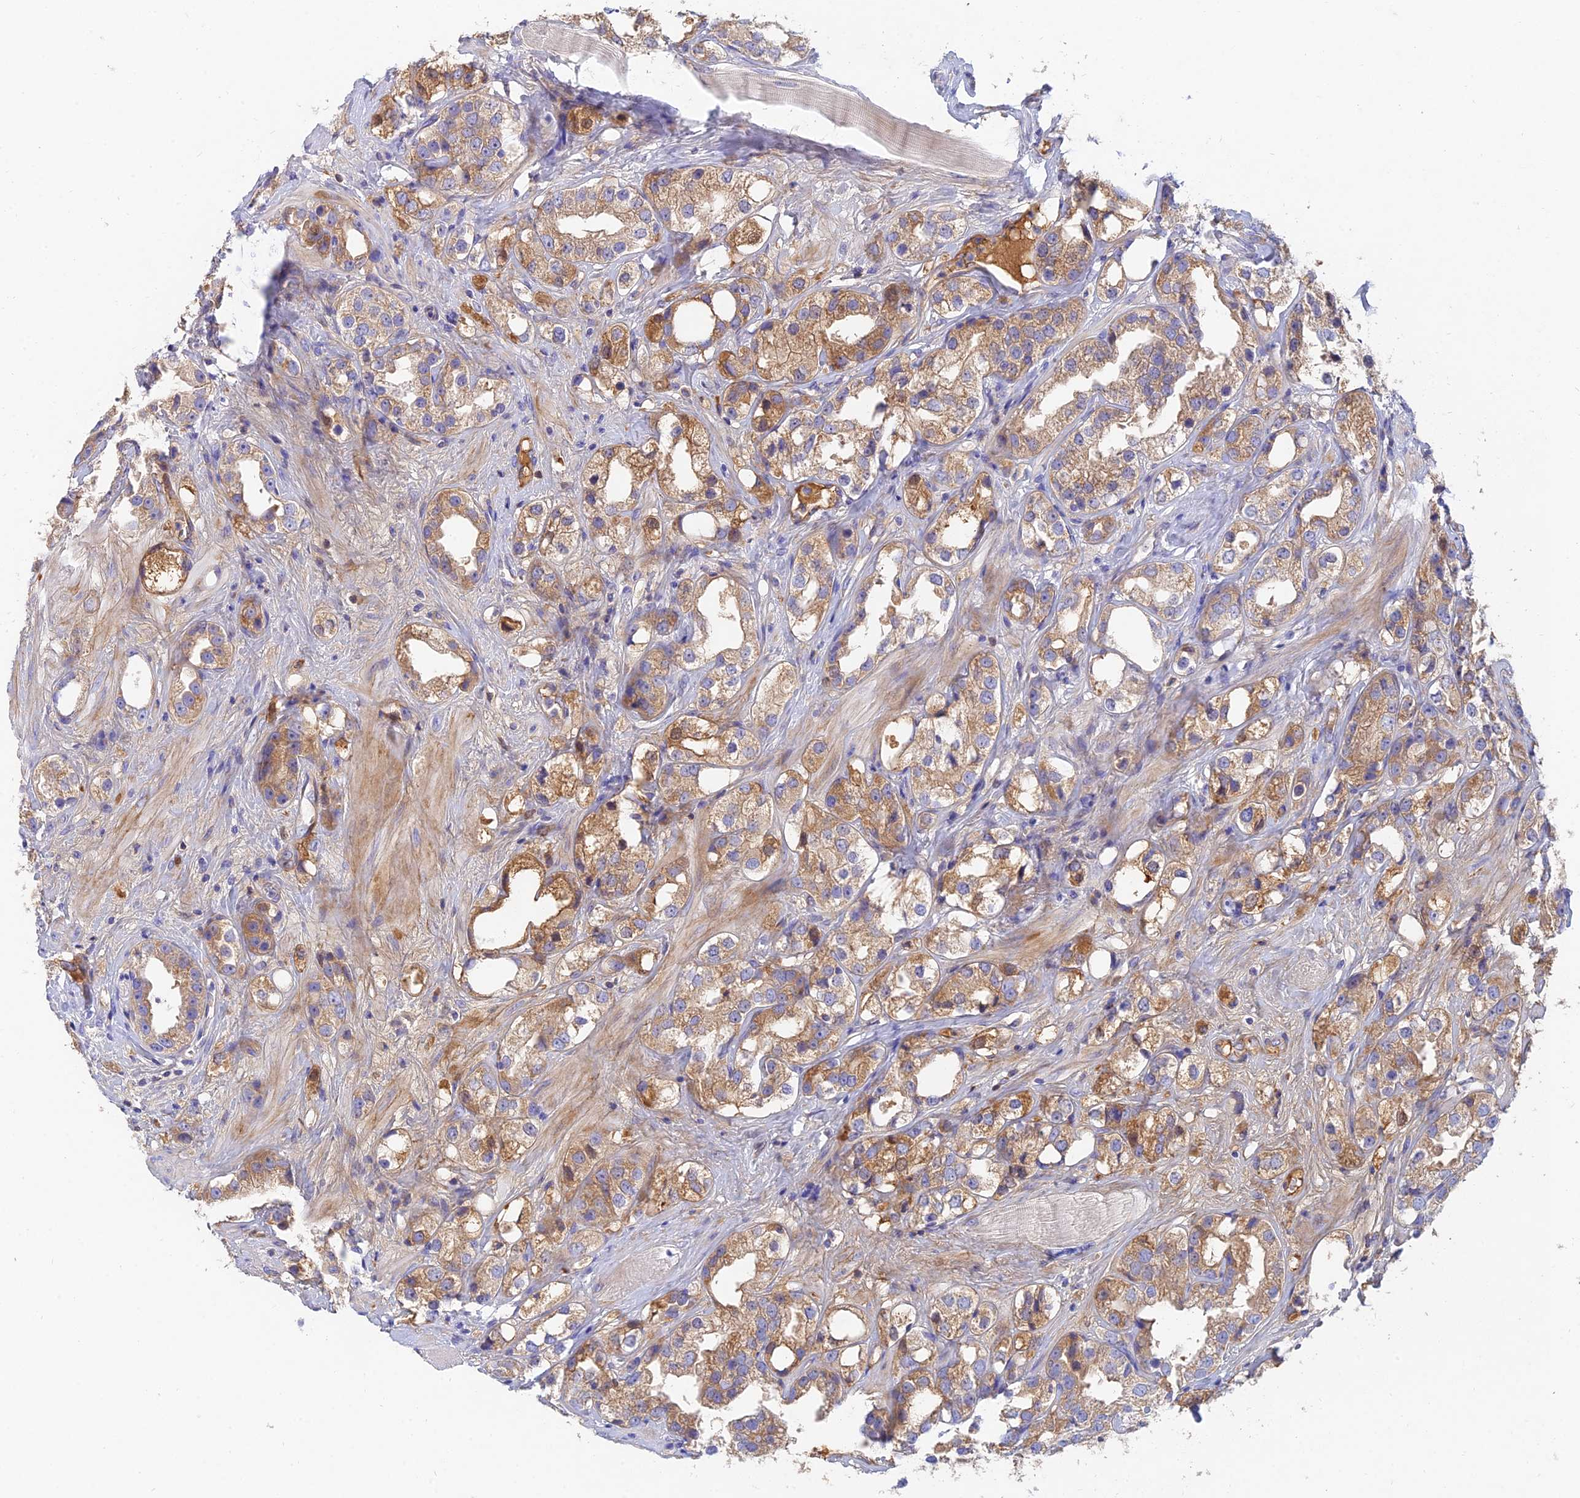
{"staining": {"intensity": "moderate", "quantity": ">75%", "location": "cytoplasmic/membranous"}, "tissue": "prostate cancer", "cell_type": "Tumor cells", "image_type": "cancer", "snomed": [{"axis": "morphology", "description": "Adenocarcinoma, NOS"}, {"axis": "topography", "description": "Prostate"}], "caption": "IHC (DAB (3,3'-diaminobenzidine)) staining of human adenocarcinoma (prostate) exhibits moderate cytoplasmic/membranous protein expression in about >75% of tumor cells.", "gene": "MROH1", "patient": {"sex": "male", "age": 79}}